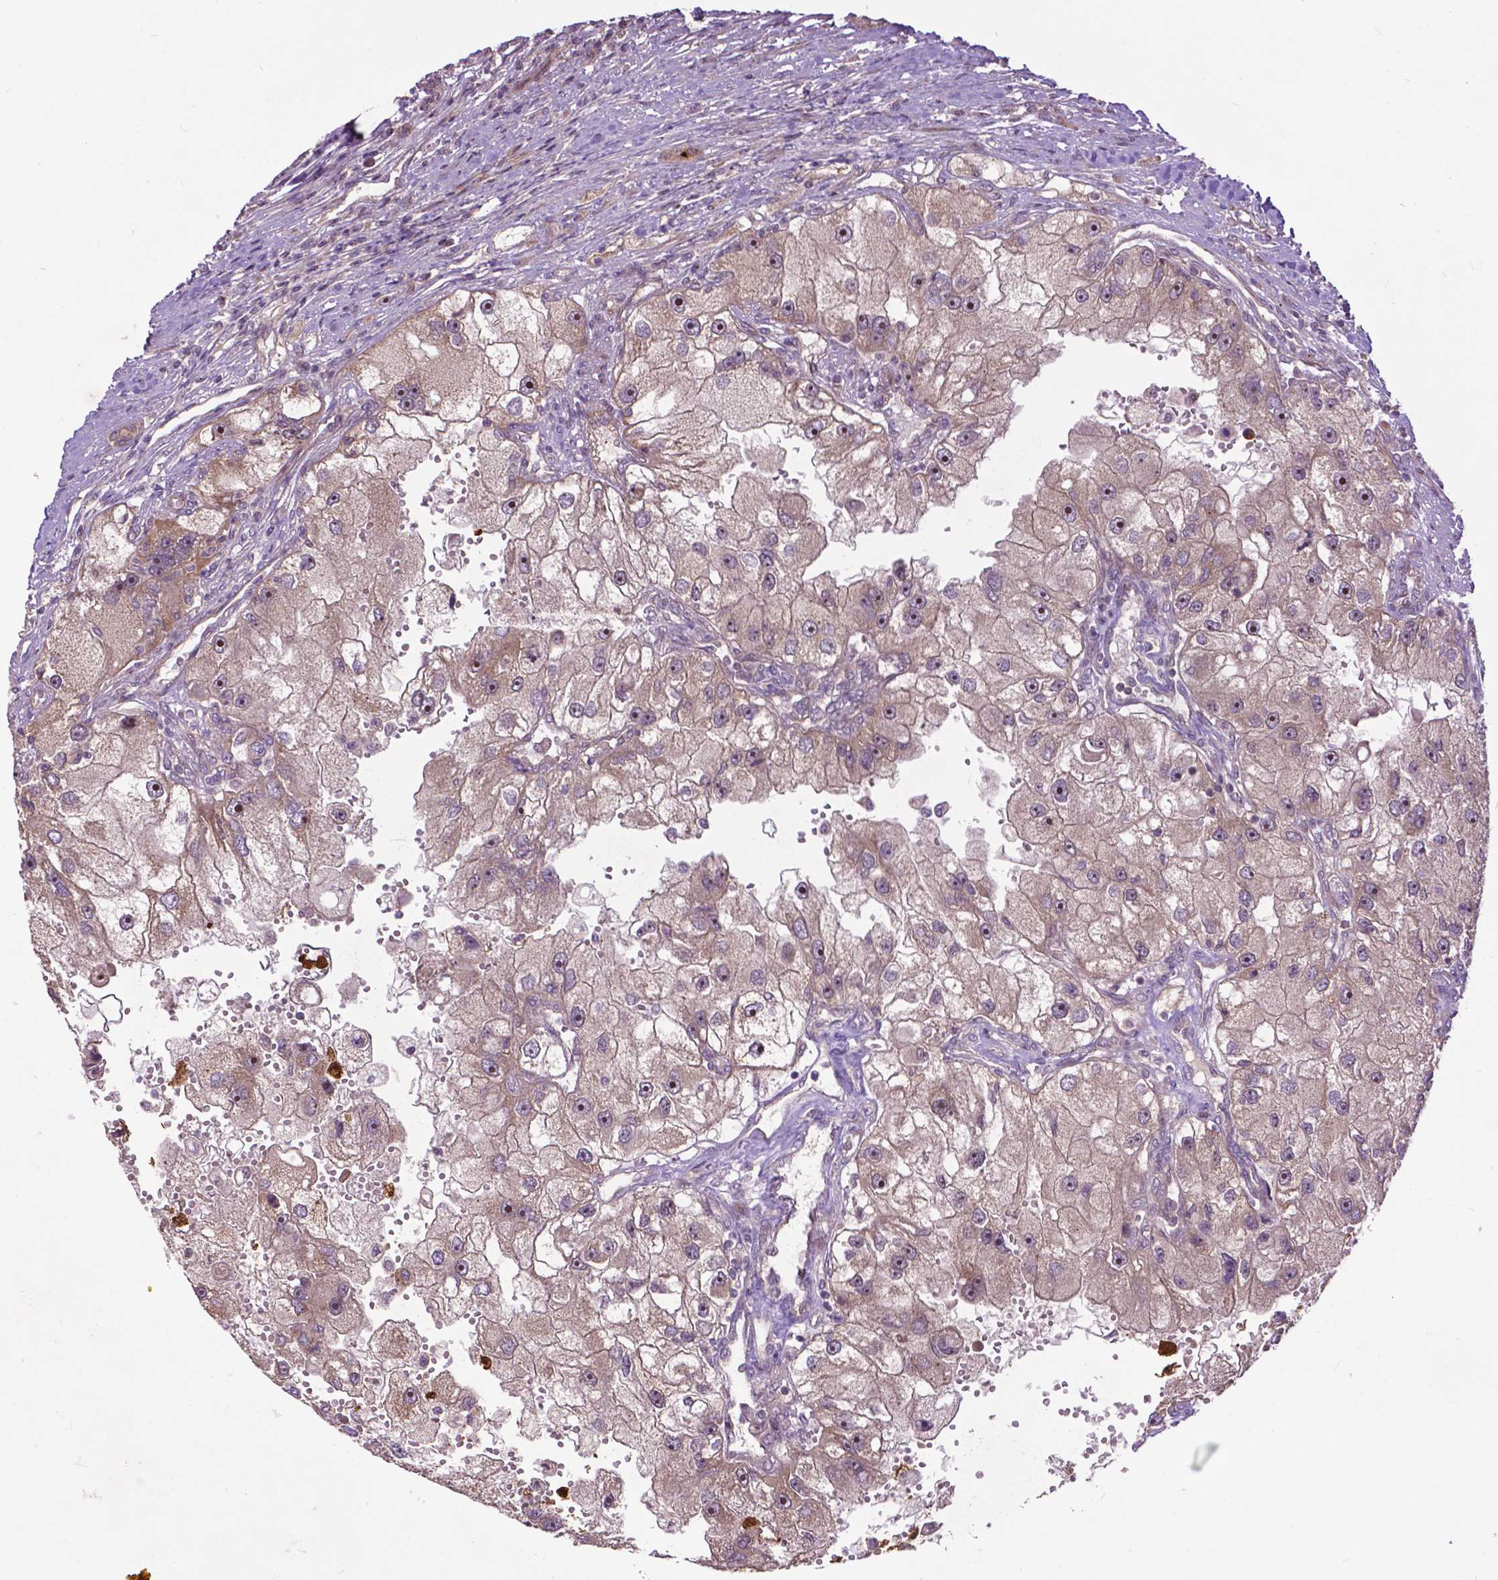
{"staining": {"intensity": "strong", "quantity": "<25%", "location": "nuclear"}, "tissue": "renal cancer", "cell_type": "Tumor cells", "image_type": "cancer", "snomed": [{"axis": "morphology", "description": "Adenocarcinoma, NOS"}, {"axis": "topography", "description": "Kidney"}], "caption": "Tumor cells reveal medium levels of strong nuclear expression in approximately <25% of cells in renal cancer (adenocarcinoma).", "gene": "PARP3", "patient": {"sex": "male", "age": 63}}